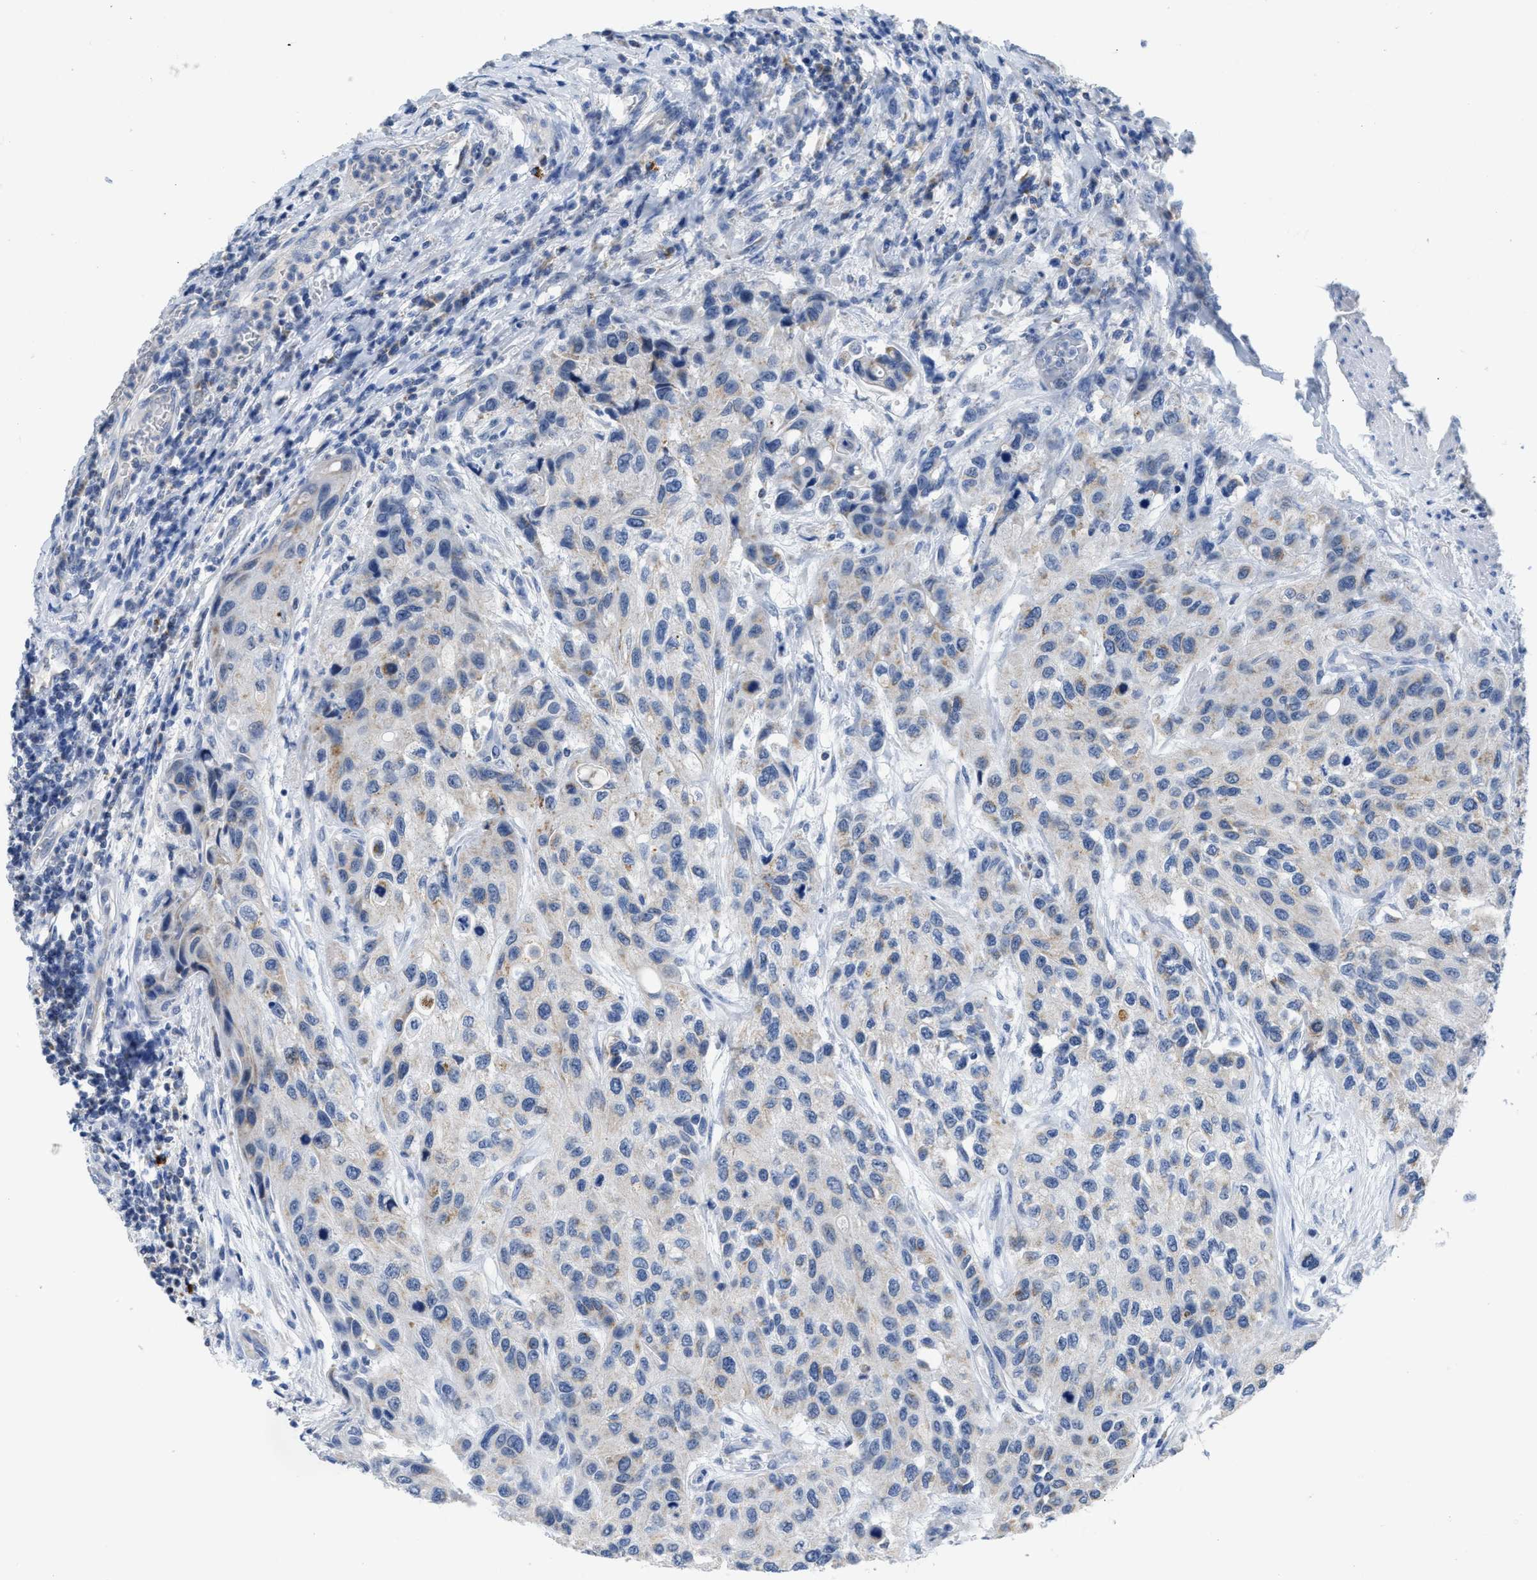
{"staining": {"intensity": "negative", "quantity": "none", "location": "none"}, "tissue": "urothelial cancer", "cell_type": "Tumor cells", "image_type": "cancer", "snomed": [{"axis": "morphology", "description": "Urothelial carcinoma, High grade"}, {"axis": "topography", "description": "Urinary bladder"}], "caption": "An immunohistochemistry photomicrograph of urothelial carcinoma (high-grade) is shown. There is no staining in tumor cells of urothelial carcinoma (high-grade).", "gene": "ETFA", "patient": {"sex": "female", "age": 56}}